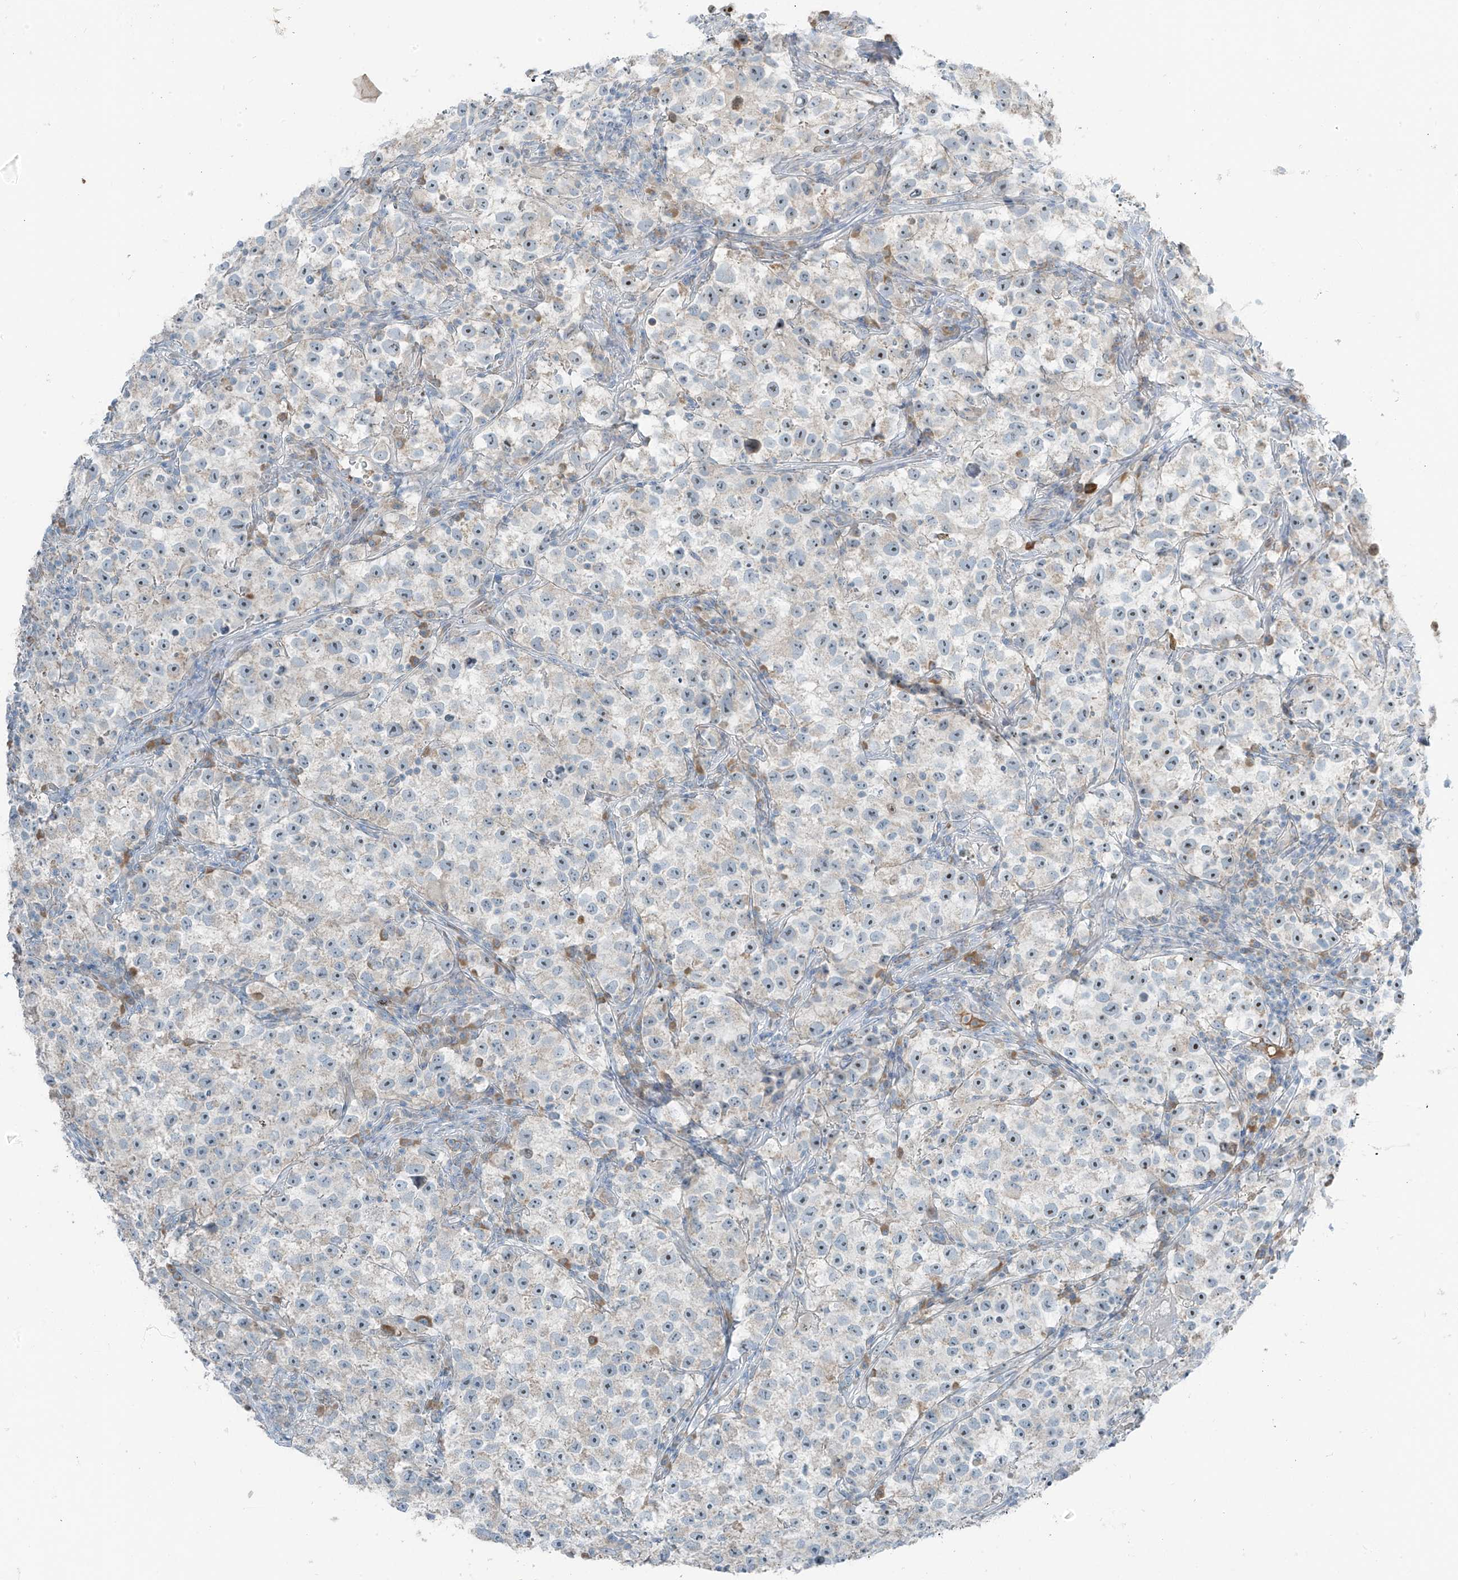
{"staining": {"intensity": "negative", "quantity": "none", "location": "none"}, "tissue": "testis cancer", "cell_type": "Tumor cells", "image_type": "cancer", "snomed": [{"axis": "morphology", "description": "Seminoma, NOS"}, {"axis": "topography", "description": "Testis"}], "caption": "An IHC micrograph of testis cancer (seminoma) is shown. There is no staining in tumor cells of testis cancer (seminoma).", "gene": "FAM131C", "patient": {"sex": "male", "age": 22}}